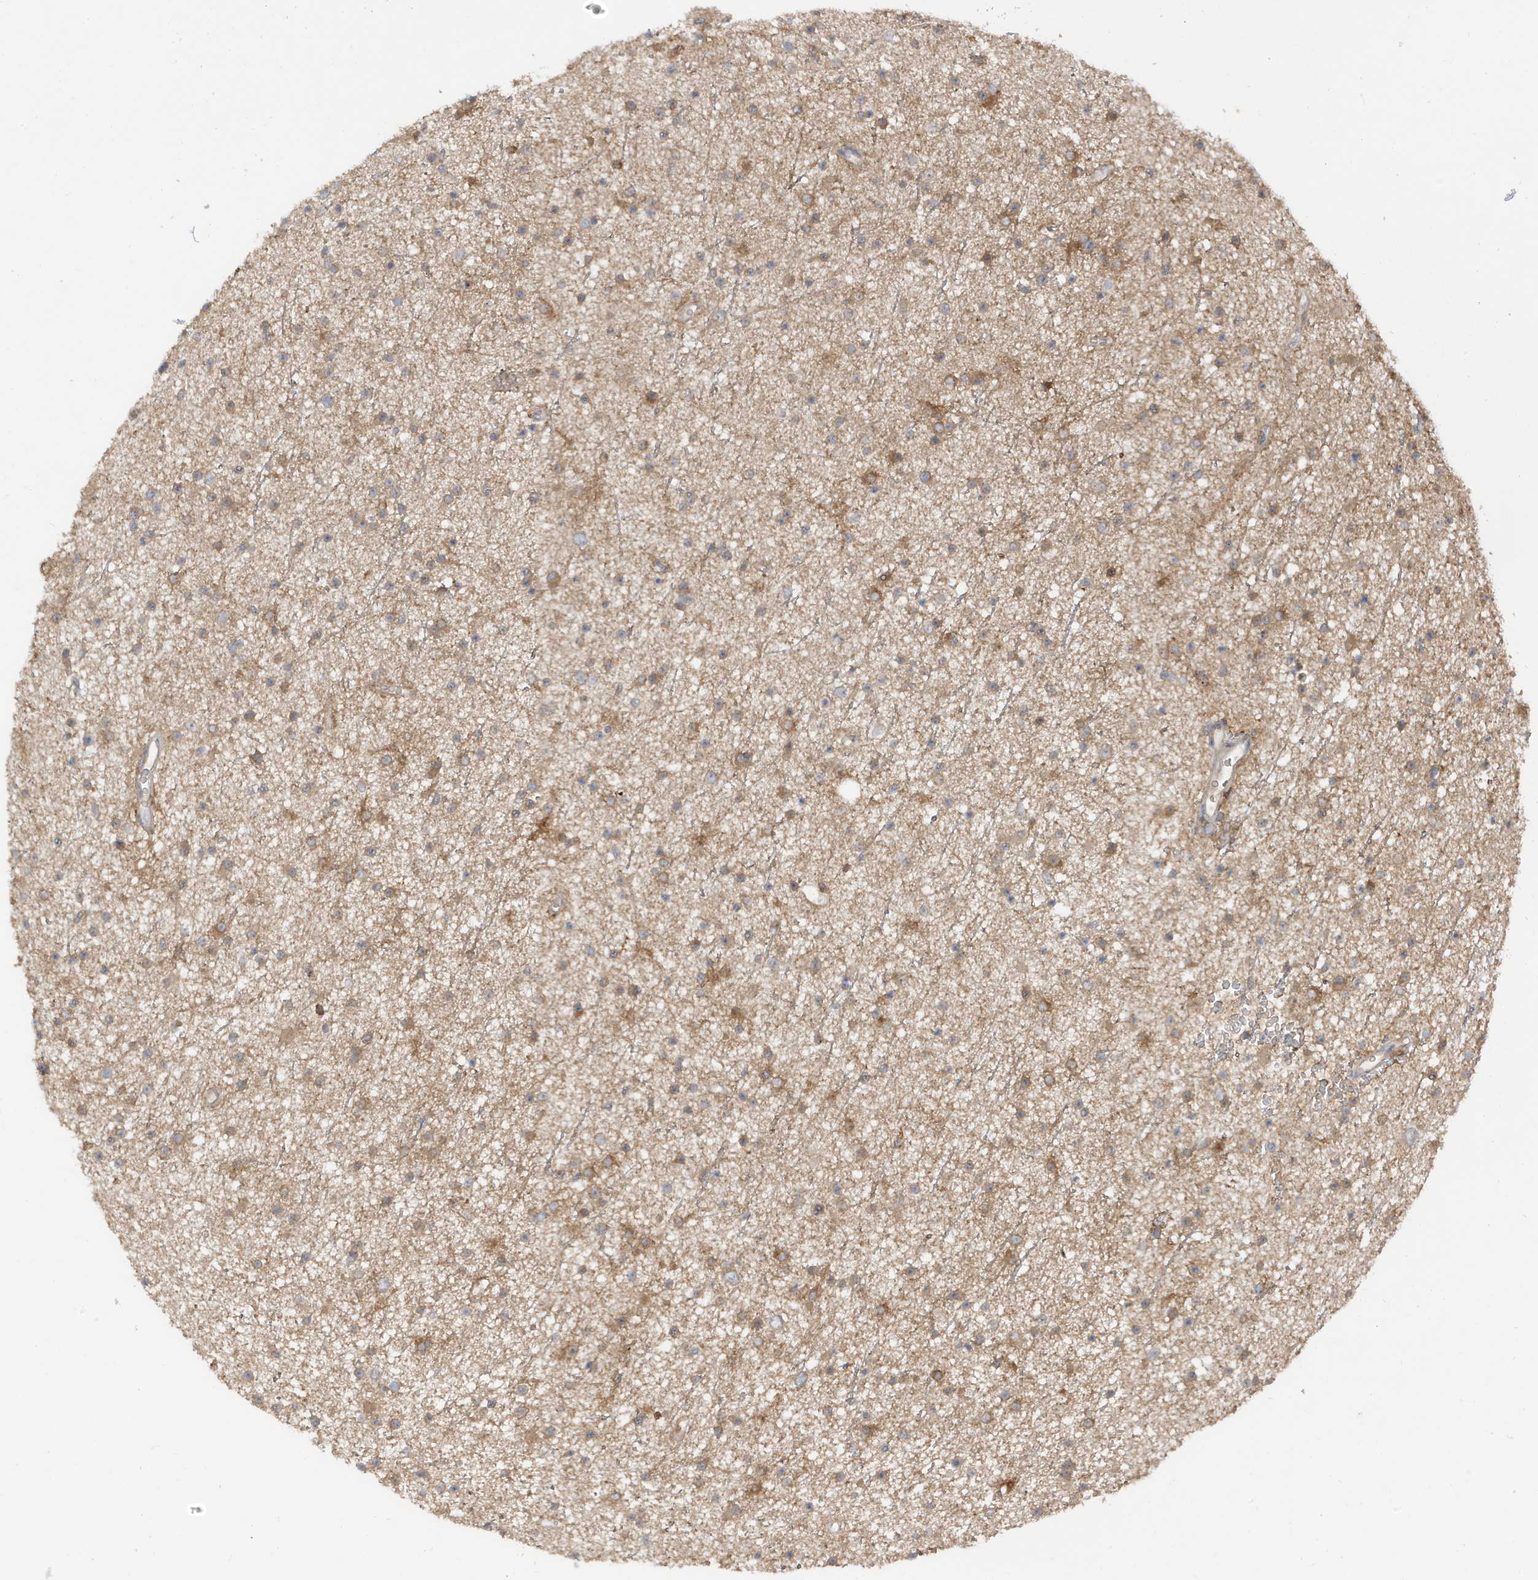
{"staining": {"intensity": "moderate", "quantity": "25%-75%", "location": "cytoplasmic/membranous"}, "tissue": "glioma", "cell_type": "Tumor cells", "image_type": "cancer", "snomed": [{"axis": "morphology", "description": "Glioma, malignant, Low grade"}, {"axis": "topography", "description": "Cerebral cortex"}], "caption": "Protein staining by IHC reveals moderate cytoplasmic/membranous positivity in approximately 25%-75% of tumor cells in glioma. (DAB (3,3'-diaminobenzidine) IHC with brightfield microscopy, high magnification).", "gene": "PHACTR2", "patient": {"sex": "female", "age": 39}}